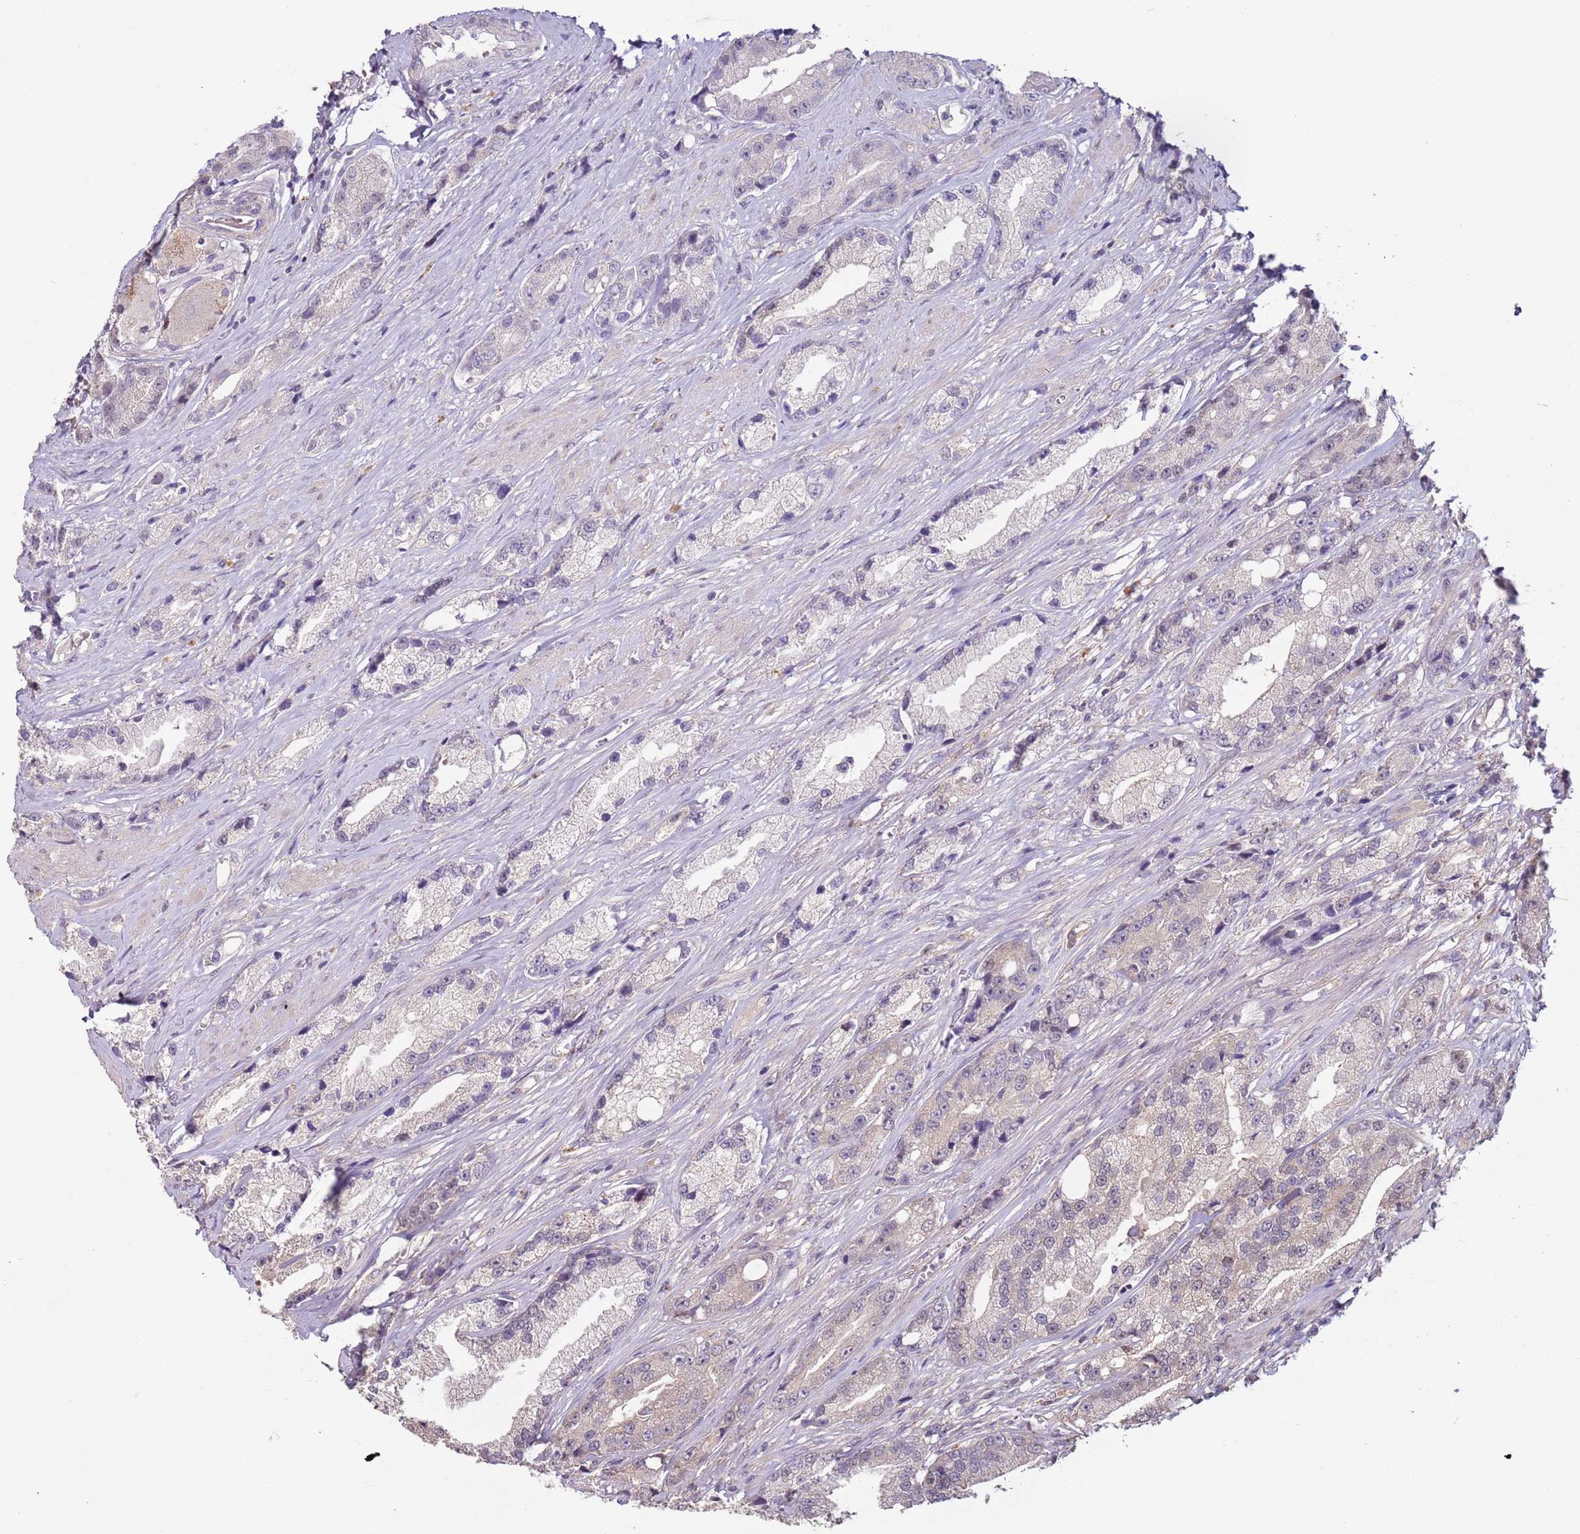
{"staining": {"intensity": "negative", "quantity": "none", "location": "none"}, "tissue": "prostate cancer", "cell_type": "Tumor cells", "image_type": "cancer", "snomed": [{"axis": "morphology", "description": "Adenocarcinoma, High grade"}, {"axis": "topography", "description": "Prostate"}], "caption": "This is a micrograph of immunohistochemistry staining of prostate cancer (adenocarcinoma (high-grade)), which shows no staining in tumor cells.", "gene": "MDH1", "patient": {"sex": "male", "age": 74}}